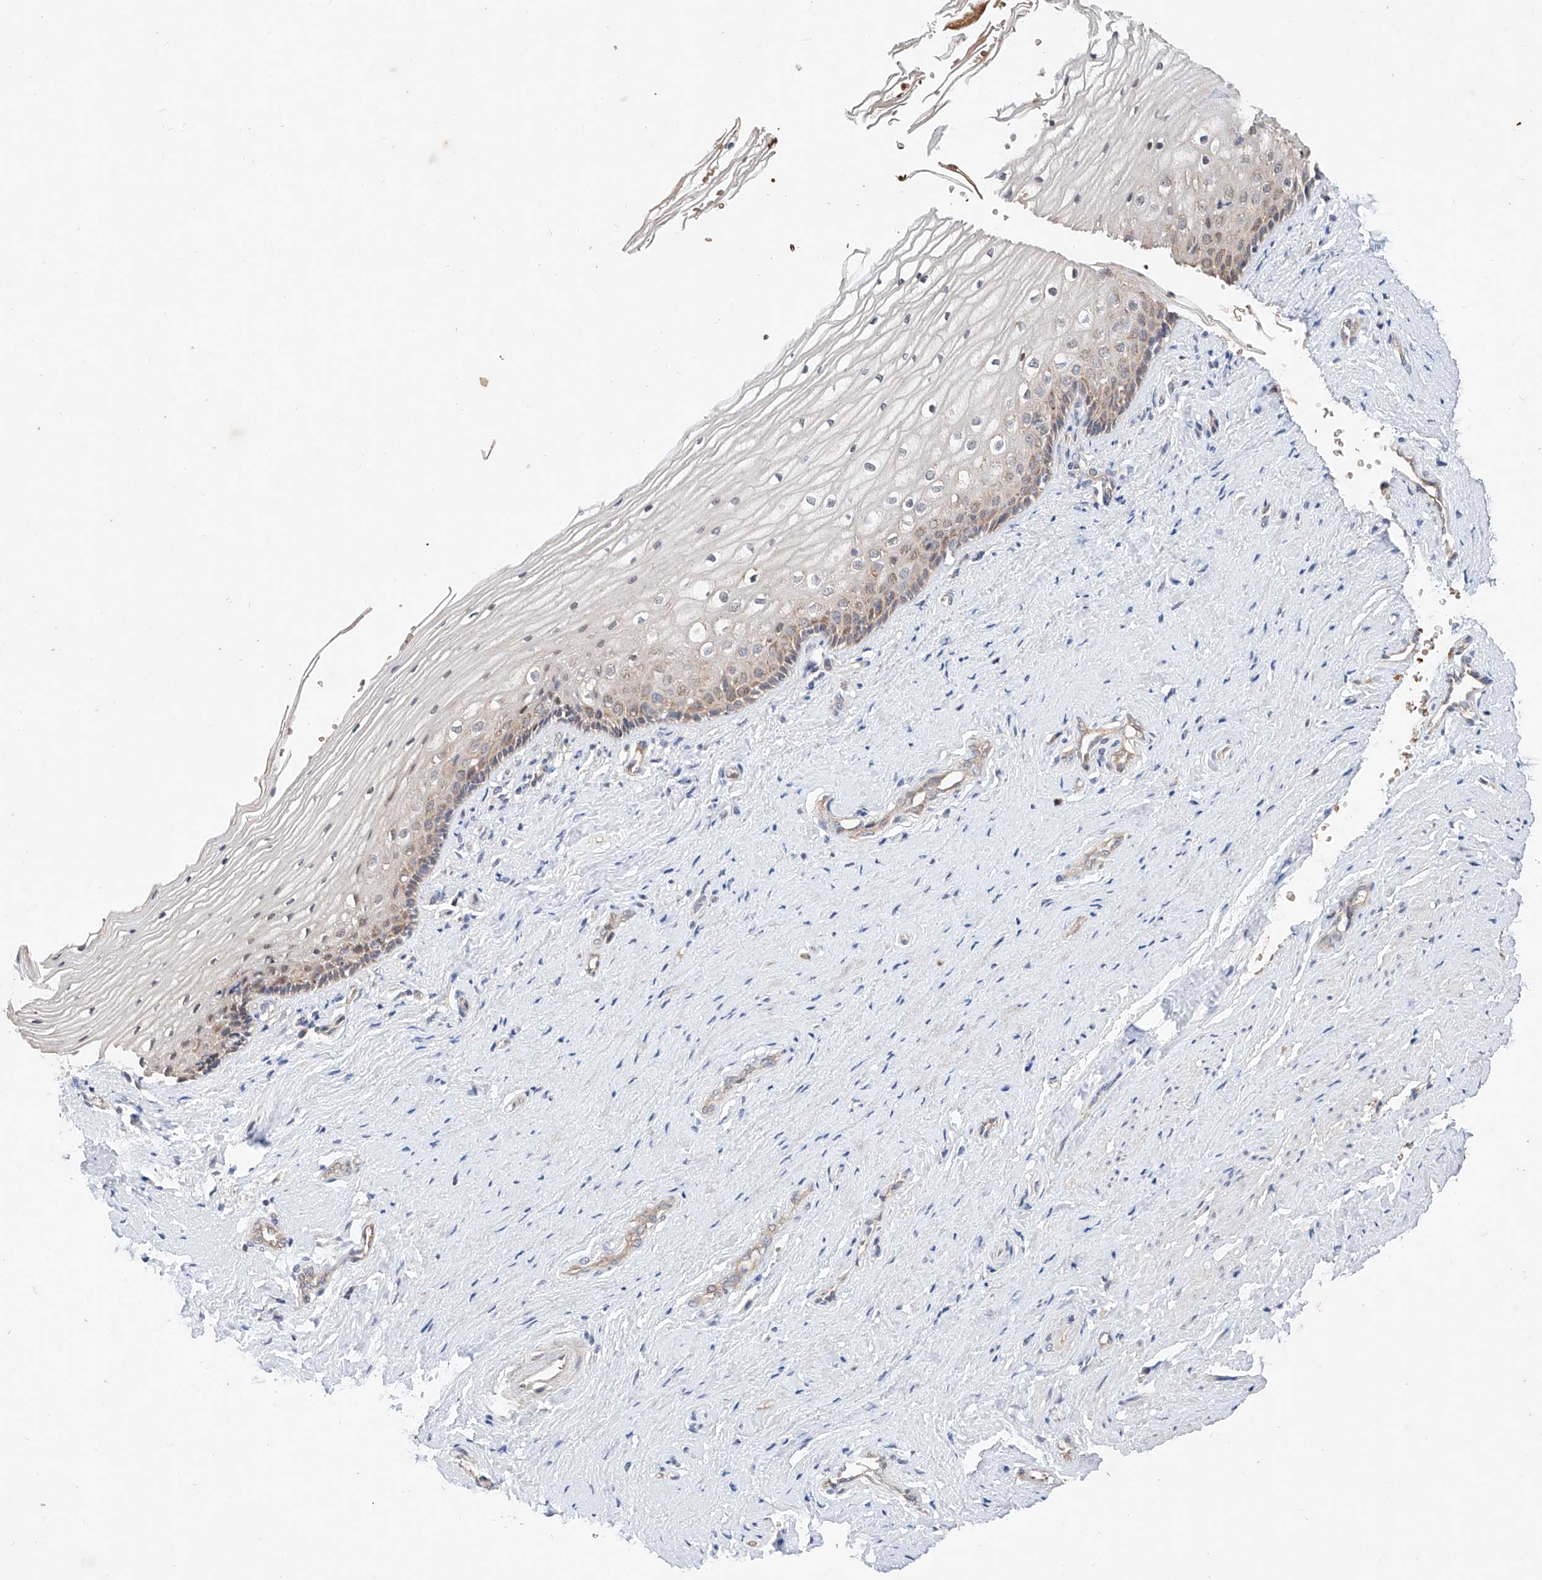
{"staining": {"intensity": "weak", "quantity": "<25%", "location": "cytoplasmic/membranous"}, "tissue": "vagina", "cell_type": "Squamous epithelial cells", "image_type": "normal", "snomed": [{"axis": "morphology", "description": "Normal tissue, NOS"}, {"axis": "topography", "description": "Vagina"}], "caption": "There is no significant expression in squamous epithelial cells of vagina.", "gene": "FASTK", "patient": {"sex": "female", "age": 46}}